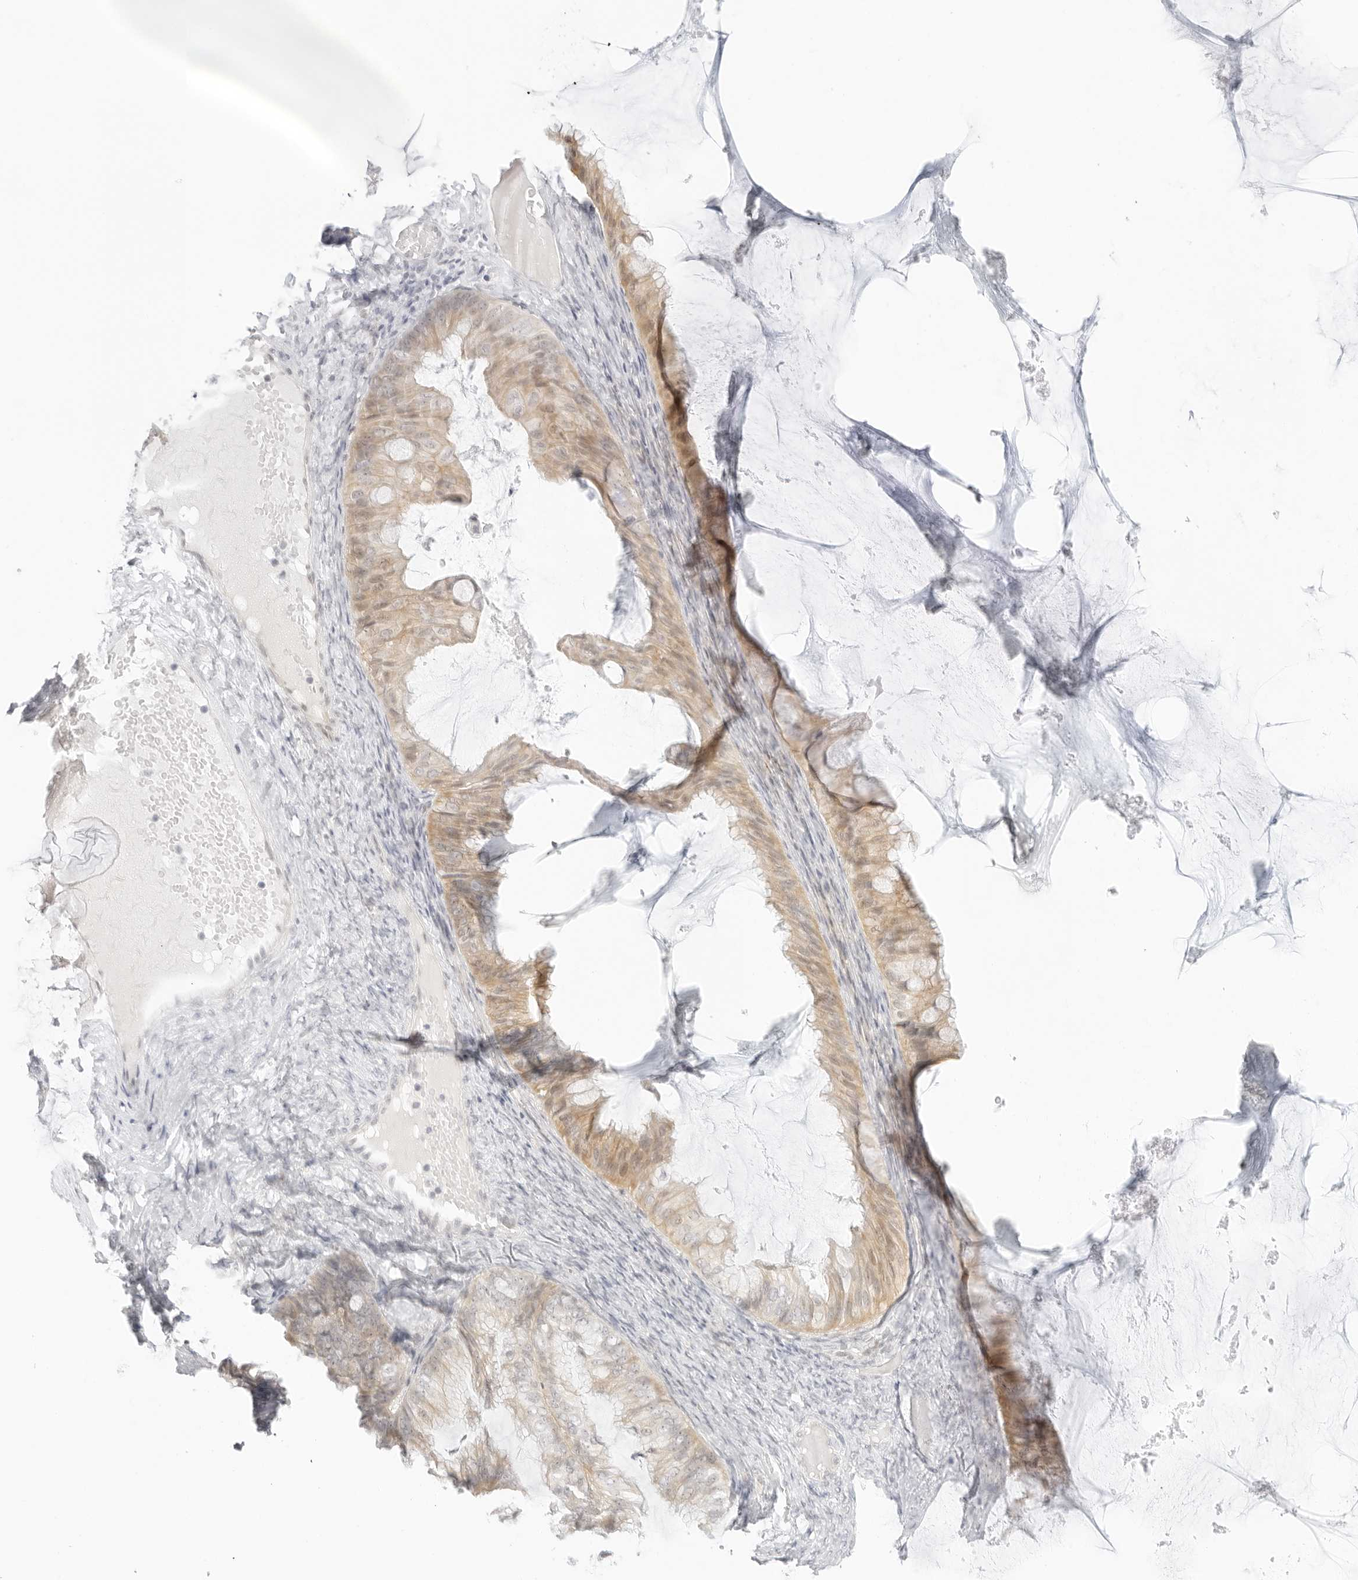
{"staining": {"intensity": "weak", "quantity": ">75%", "location": "cytoplasmic/membranous"}, "tissue": "ovarian cancer", "cell_type": "Tumor cells", "image_type": "cancer", "snomed": [{"axis": "morphology", "description": "Cystadenocarcinoma, mucinous, NOS"}, {"axis": "topography", "description": "Ovary"}], "caption": "Immunohistochemical staining of ovarian cancer (mucinous cystadenocarcinoma) demonstrates weak cytoplasmic/membranous protein staining in about >75% of tumor cells.", "gene": "MED18", "patient": {"sex": "female", "age": 61}}